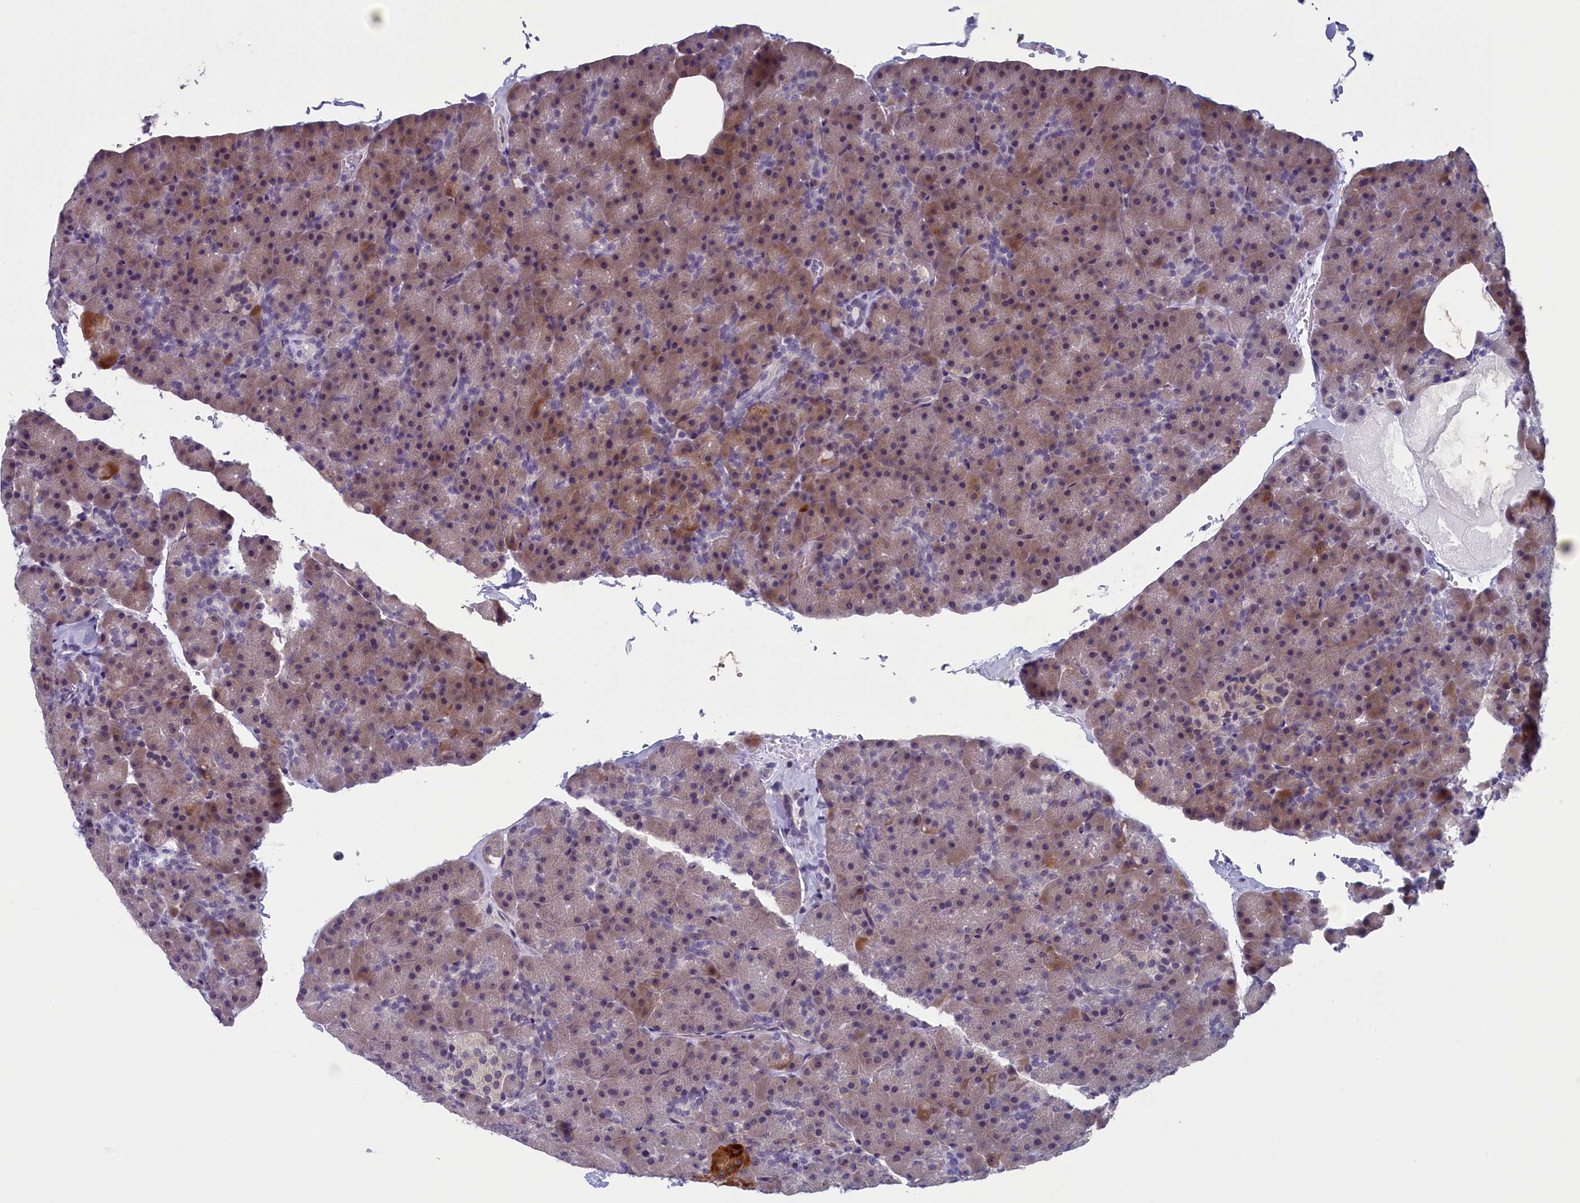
{"staining": {"intensity": "weak", "quantity": ">75%", "location": "cytoplasmic/membranous"}, "tissue": "pancreas", "cell_type": "Exocrine glandular cells", "image_type": "normal", "snomed": [{"axis": "morphology", "description": "Normal tissue, NOS"}, {"axis": "topography", "description": "Pancreas"}], "caption": "Unremarkable pancreas demonstrates weak cytoplasmic/membranous positivity in about >75% of exocrine glandular cells, visualized by immunohistochemistry. (Brightfield microscopy of DAB IHC at high magnification).", "gene": "CNEP1R1", "patient": {"sex": "male", "age": 36}}